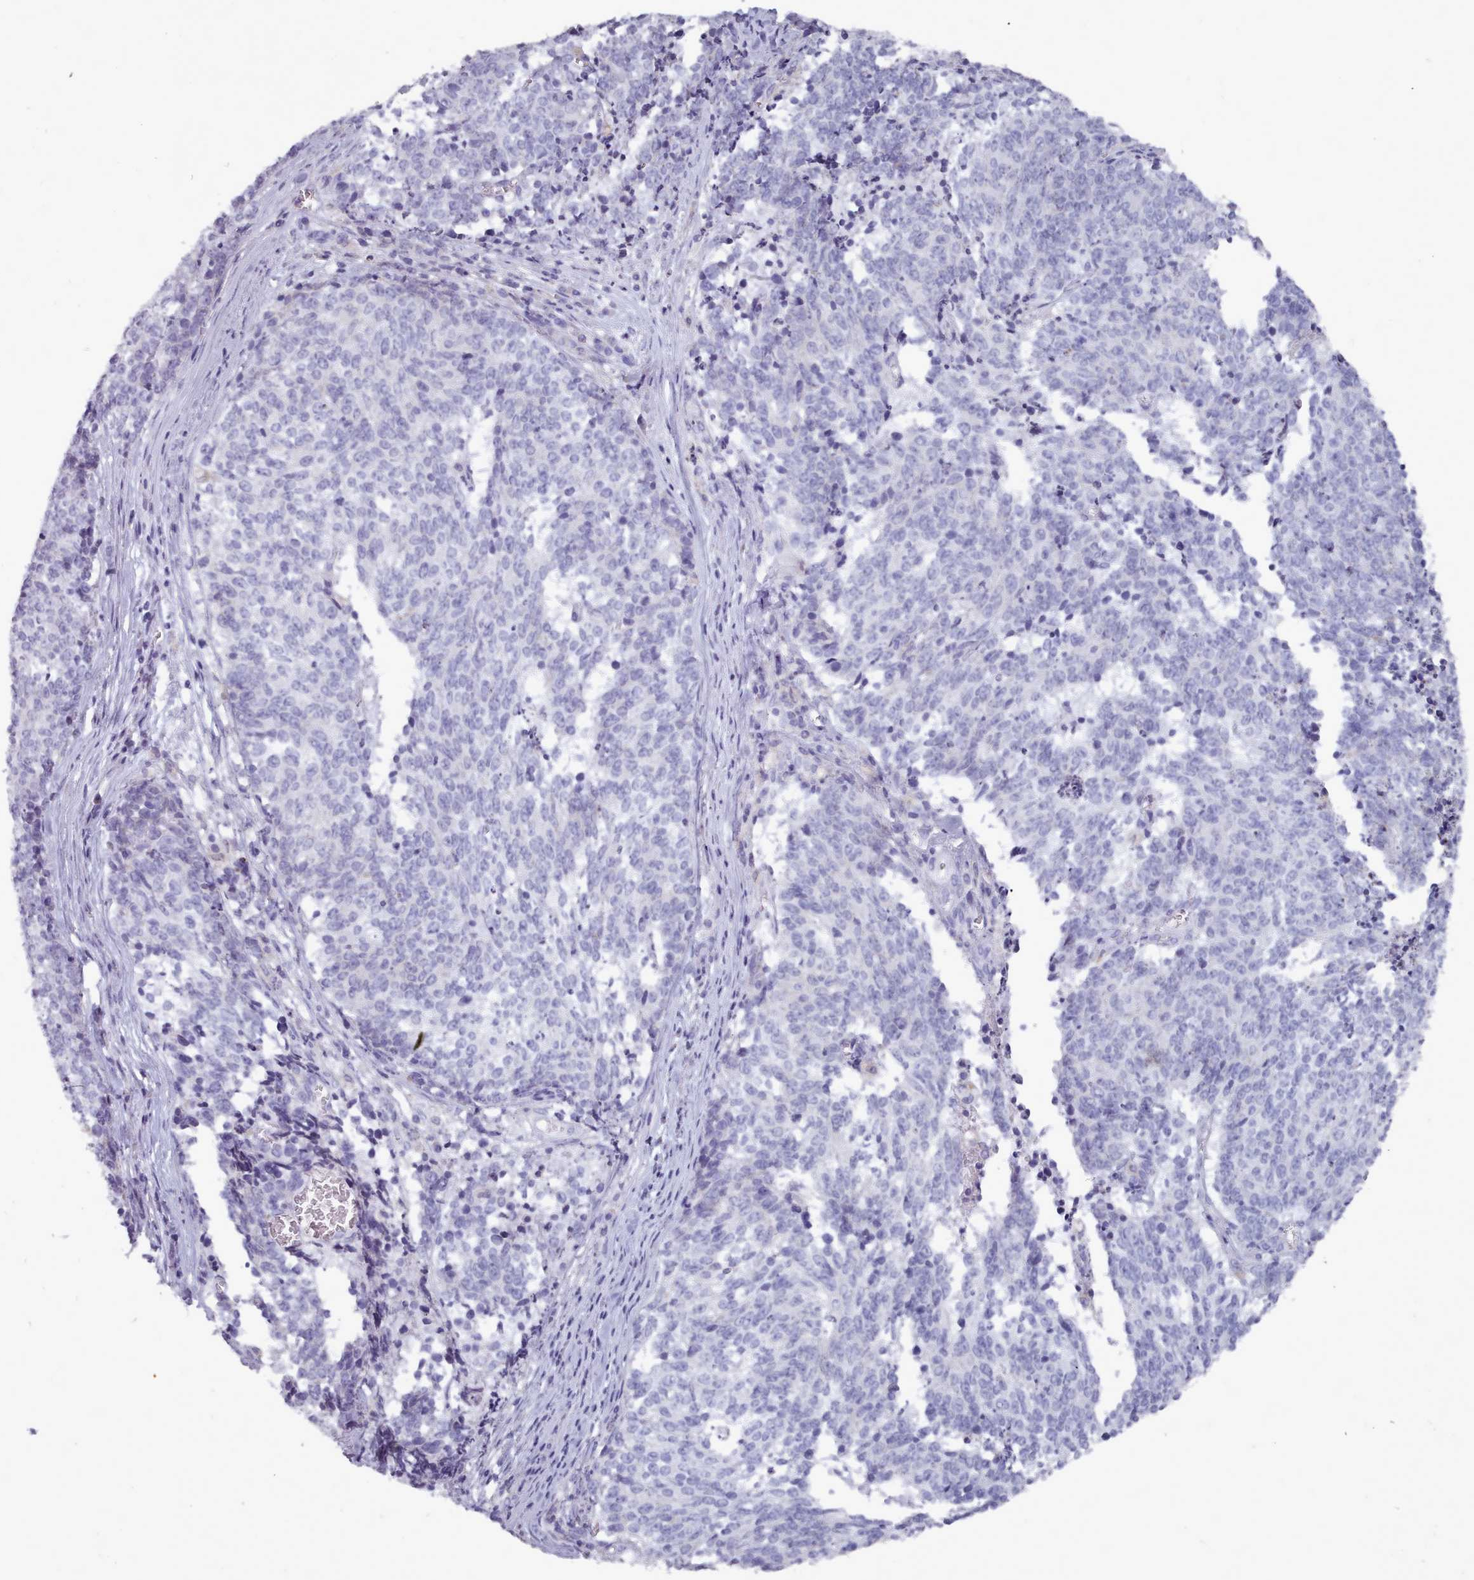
{"staining": {"intensity": "negative", "quantity": "none", "location": "none"}, "tissue": "cervical cancer", "cell_type": "Tumor cells", "image_type": "cancer", "snomed": [{"axis": "morphology", "description": "Squamous cell carcinoma, NOS"}, {"axis": "topography", "description": "Cervix"}], "caption": "The image reveals no significant positivity in tumor cells of squamous cell carcinoma (cervical).", "gene": "OTULINL", "patient": {"sex": "female", "age": 29}}